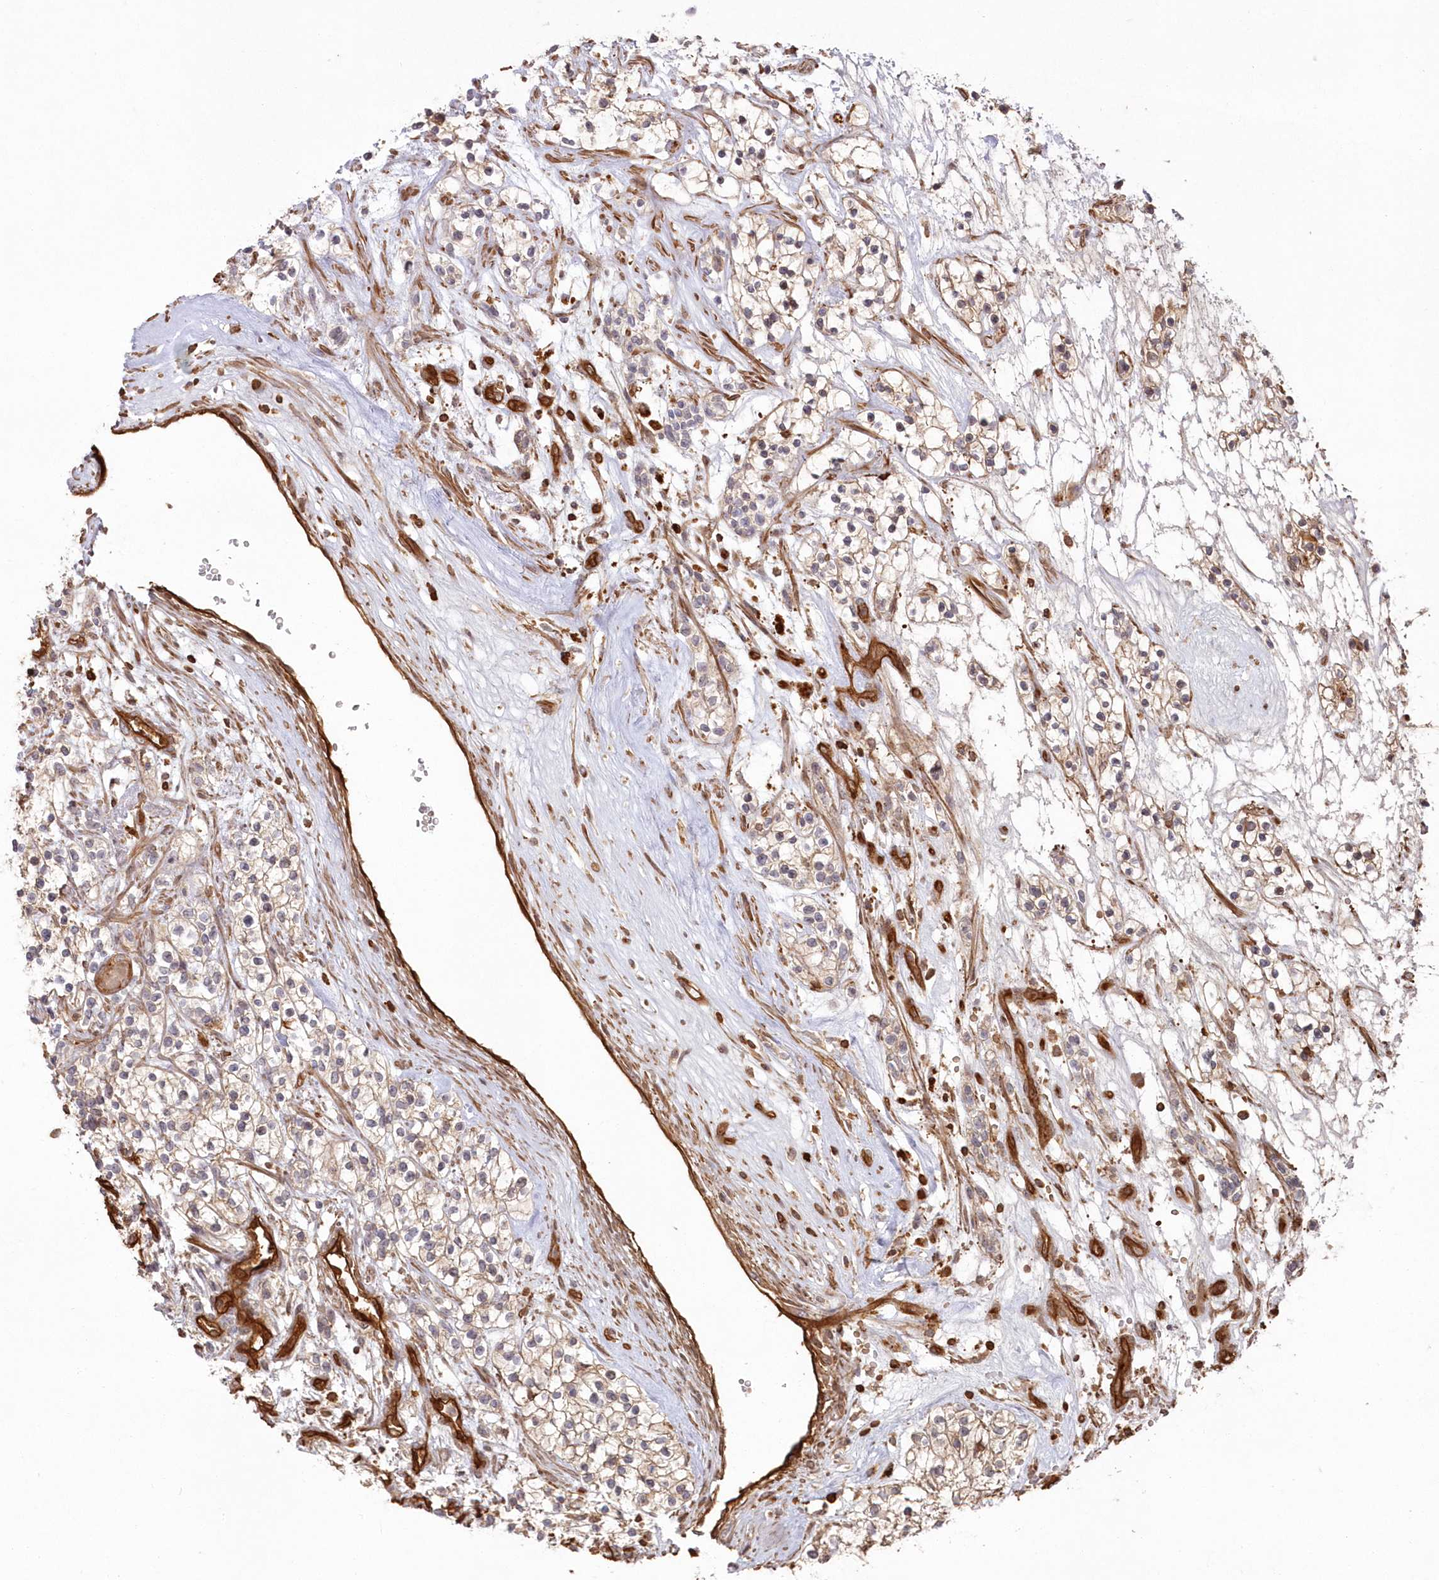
{"staining": {"intensity": "weak", "quantity": "<25%", "location": "cytoplasmic/membranous"}, "tissue": "renal cancer", "cell_type": "Tumor cells", "image_type": "cancer", "snomed": [{"axis": "morphology", "description": "Adenocarcinoma, NOS"}, {"axis": "topography", "description": "Kidney"}], "caption": "This image is of adenocarcinoma (renal) stained with immunohistochemistry to label a protein in brown with the nuclei are counter-stained blue. There is no positivity in tumor cells.", "gene": "RGCC", "patient": {"sex": "female", "age": 57}}